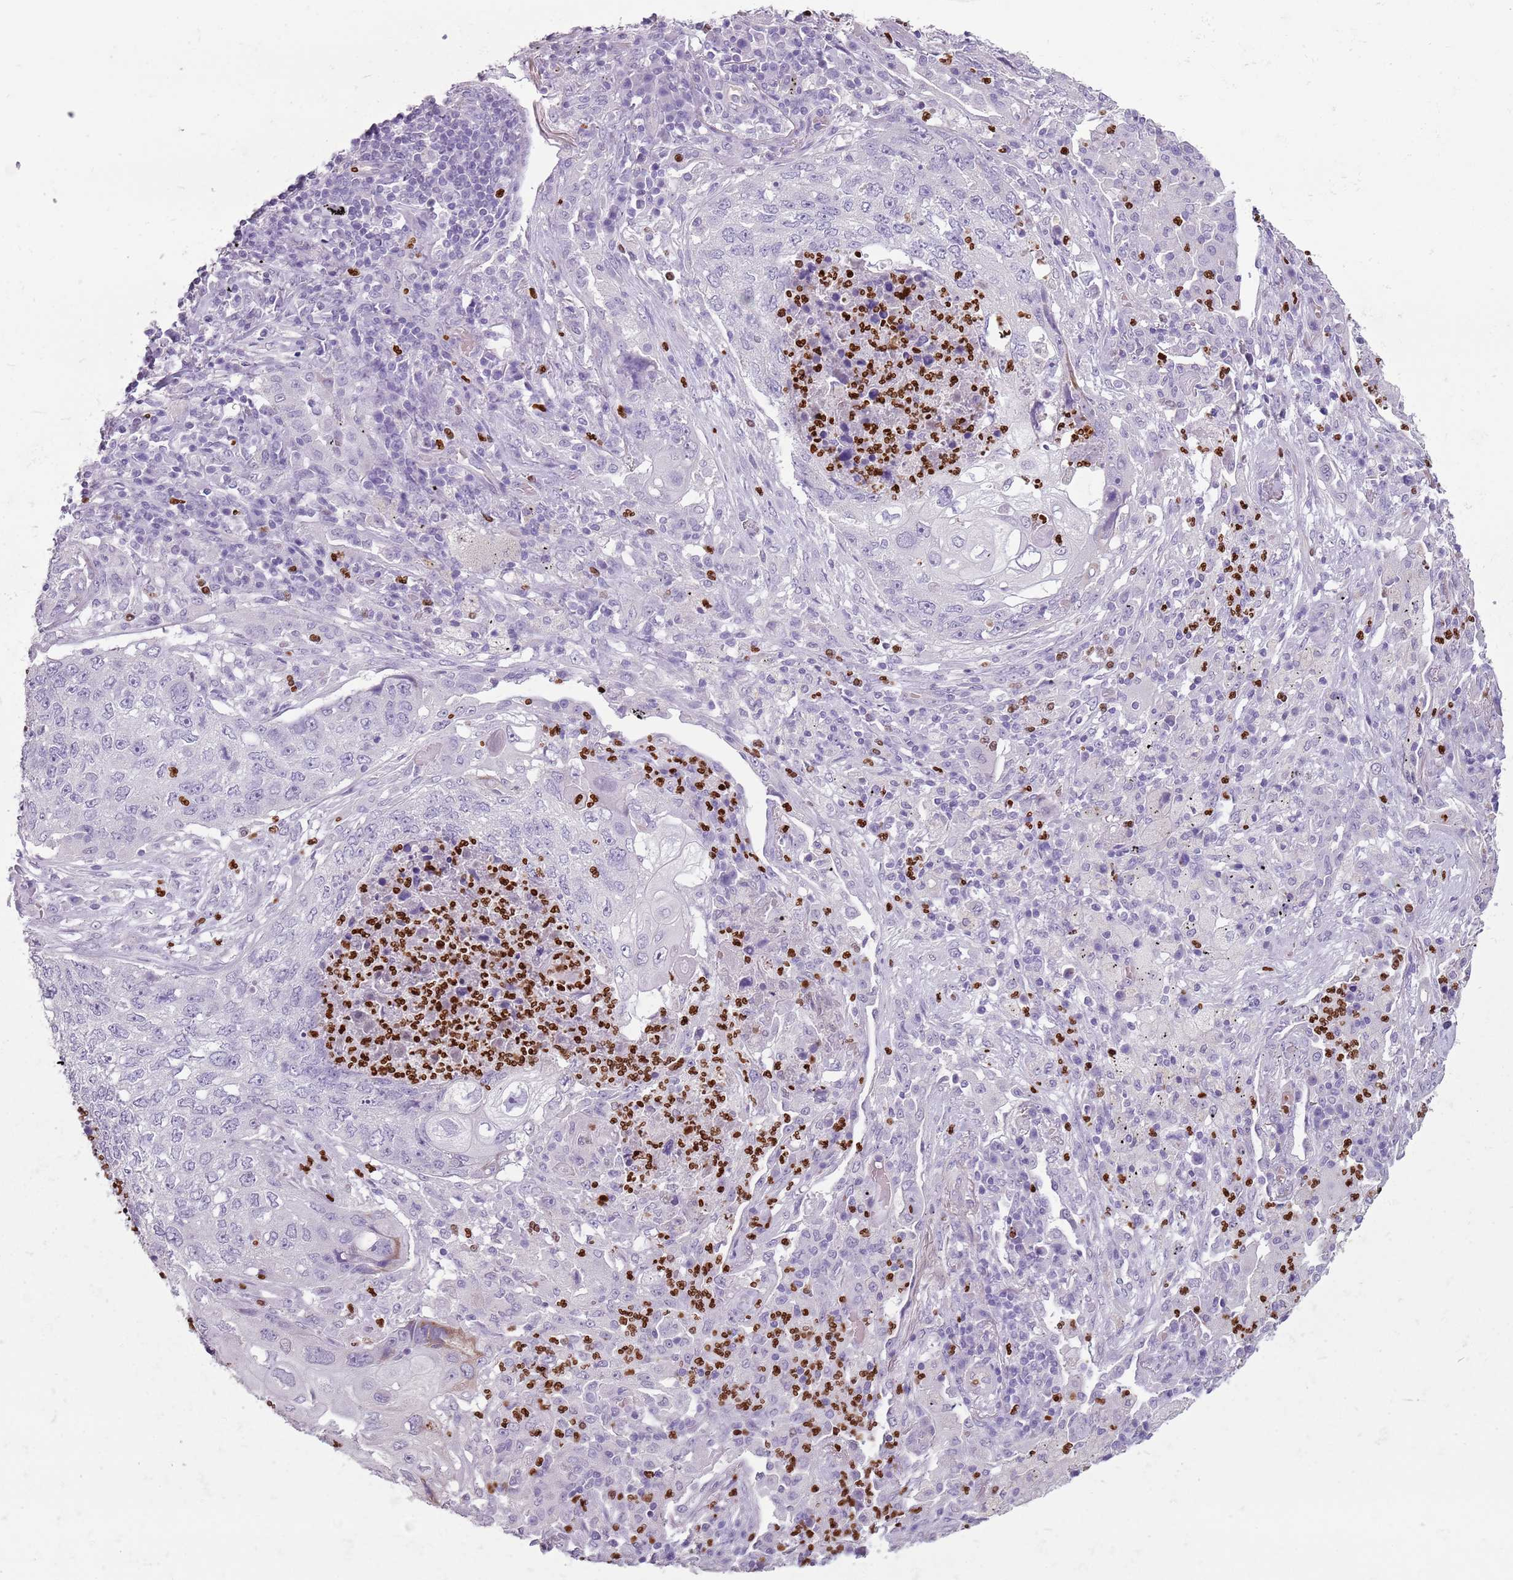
{"staining": {"intensity": "negative", "quantity": "none", "location": "none"}, "tissue": "lung cancer", "cell_type": "Tumor cells", "image_type": "cancer", "snomed": [{"axis": "morphology", "description": "Squamous cell carcinoma, NOS"}, {"axis": "topography", "description": "Lung"}], "caption": "Lung squamous cell carcinoma was stained to show a protein in brown. There is no significant expression in tumor cells.", "gene": "CELF6", "patient": {"sex": "female", "age": 63}}